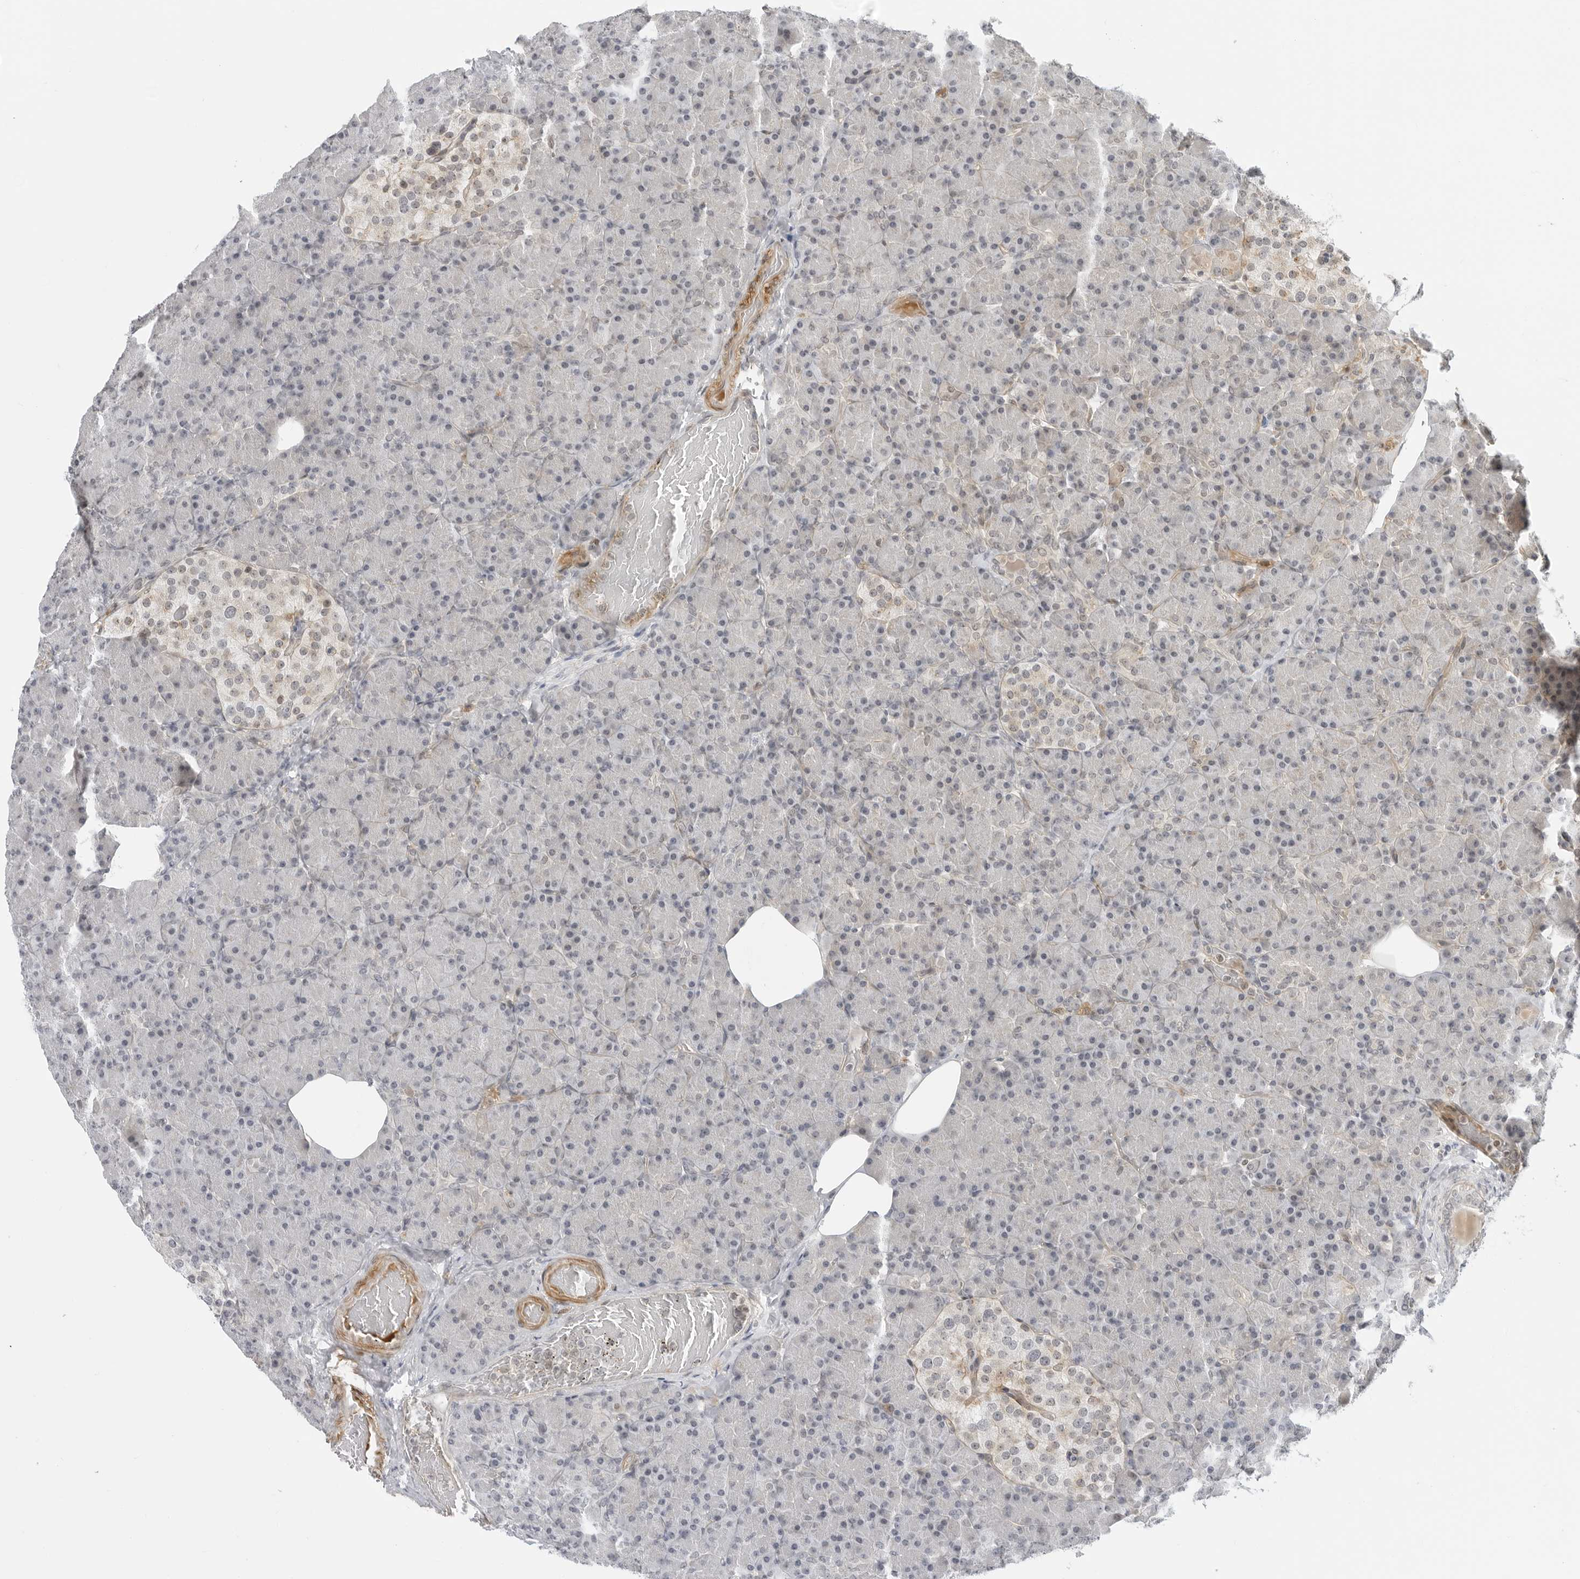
{"staining": {"intensity": "weak", "quantity": "<25%", "location": "cytoplasmic/membranous,nuclear"}, "tissue": "pancreas", "cell_type": "Exocrine glandular cells", "image_type": "normal", "snomed": [{"axis": "morphology", "description": "Normal tissue, NOS"}, {"axis": "topography", "description": "Pancreas"}], "caption": "The image reveals no staining of exocrine glandular cells in normal pancreas. (Immunohistochemistry (ihc), brightfield microscopy, high magnification).", "gene": "SUGCT", "patient": {"sex": "female", "age": 43}}